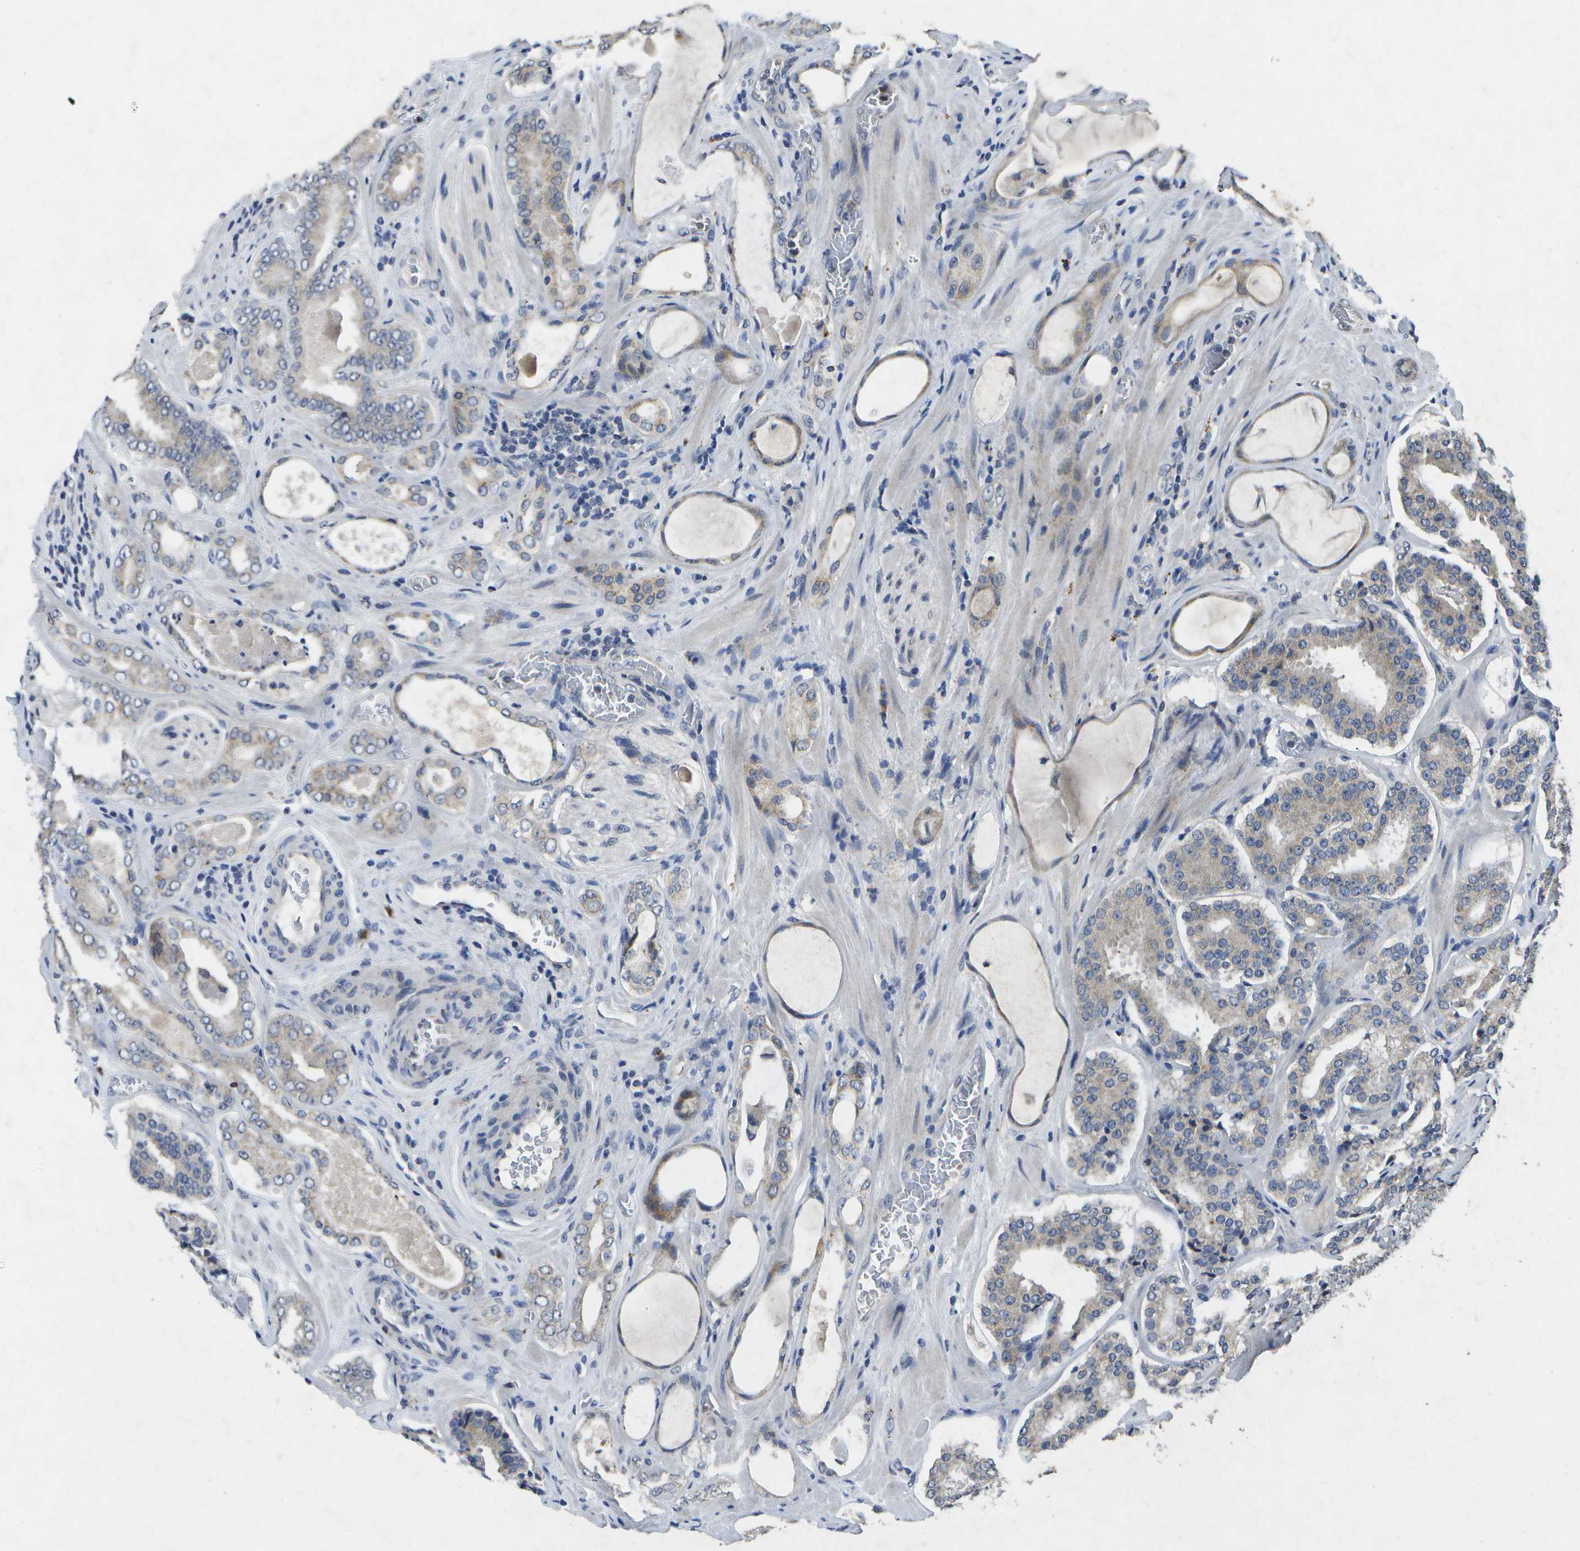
{"staining": {"intensity": "weak", "quantity": ">75%", "location": "cytoplasmic/membranous"}, "tissue": "prostate cancer", "cell_type": "Tumor cells", "image_type": "cancer", "snomed": [{"axis": "morphology", "description": "Adenocarcinoma, High grade"}, {"axis": "topography", "description": "Prostate"}], "caption": "An immunohistochemistry image of neoplastic tissue is shown. Protein staining in brown shows weak cytoplasmic/membranous positivity in prostate high-grade adenocarcinoma within tumor cells.", "gene": "KDELR1", "patient": {"sex": "male", "age": 60}}